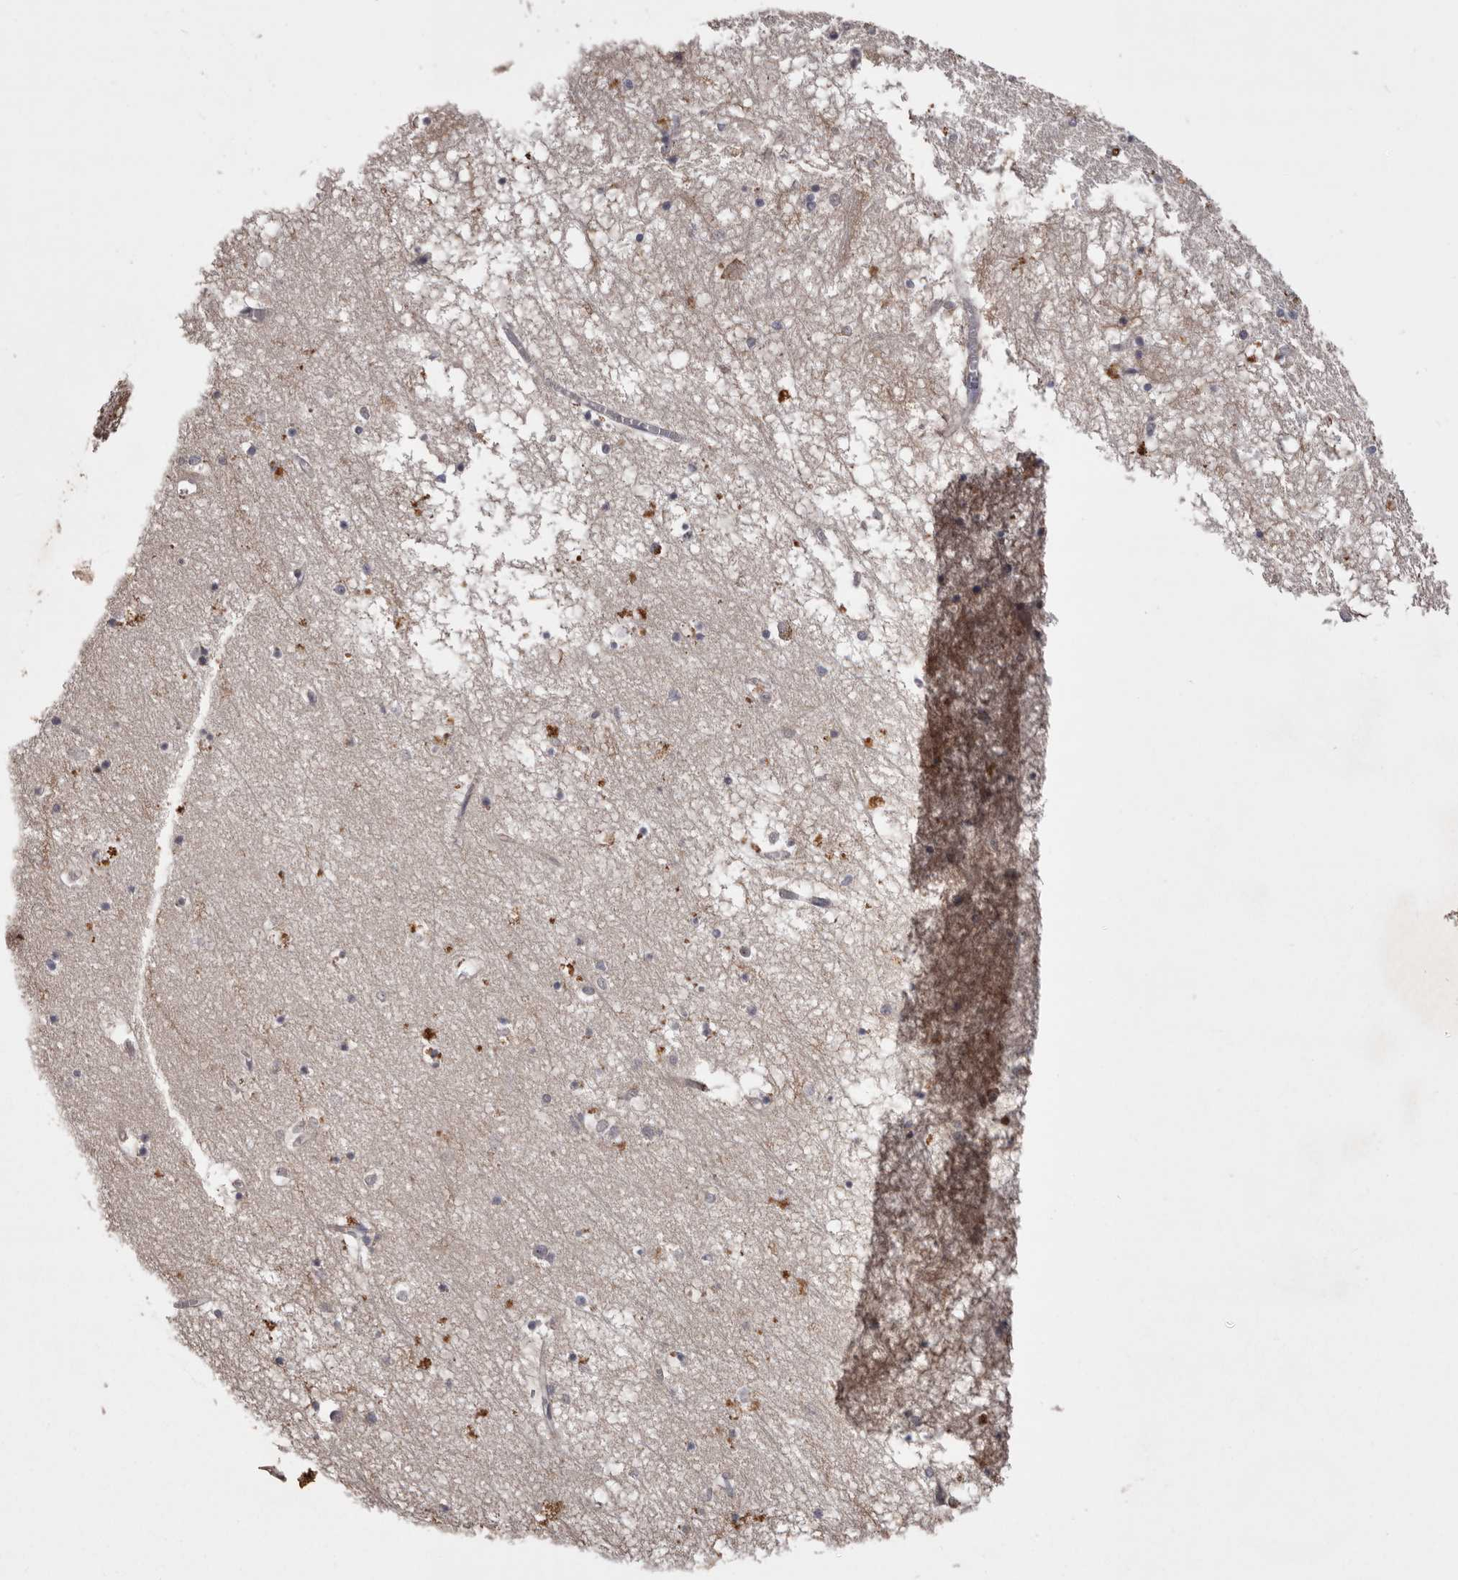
{"staining": {"intensity": "negative", "quantity": "none", "location": "none"}, "tissue": "hippocampus", "cell_type": "Glial cells", "image_type": "normal", "snomed": [{"axis": "morphology", "description": "Normal tissue, NOS"}, {"axis": "topography", "description": "Hippocampus"}], "caption": "The IHC image has no significant expression in glial cells of hippocampus. (DAB immunohistochemistry (IHC) with hematoxylin counter stain).", "gene": "CYP1B1", "patient": {"sex": "male", "age": 70}}